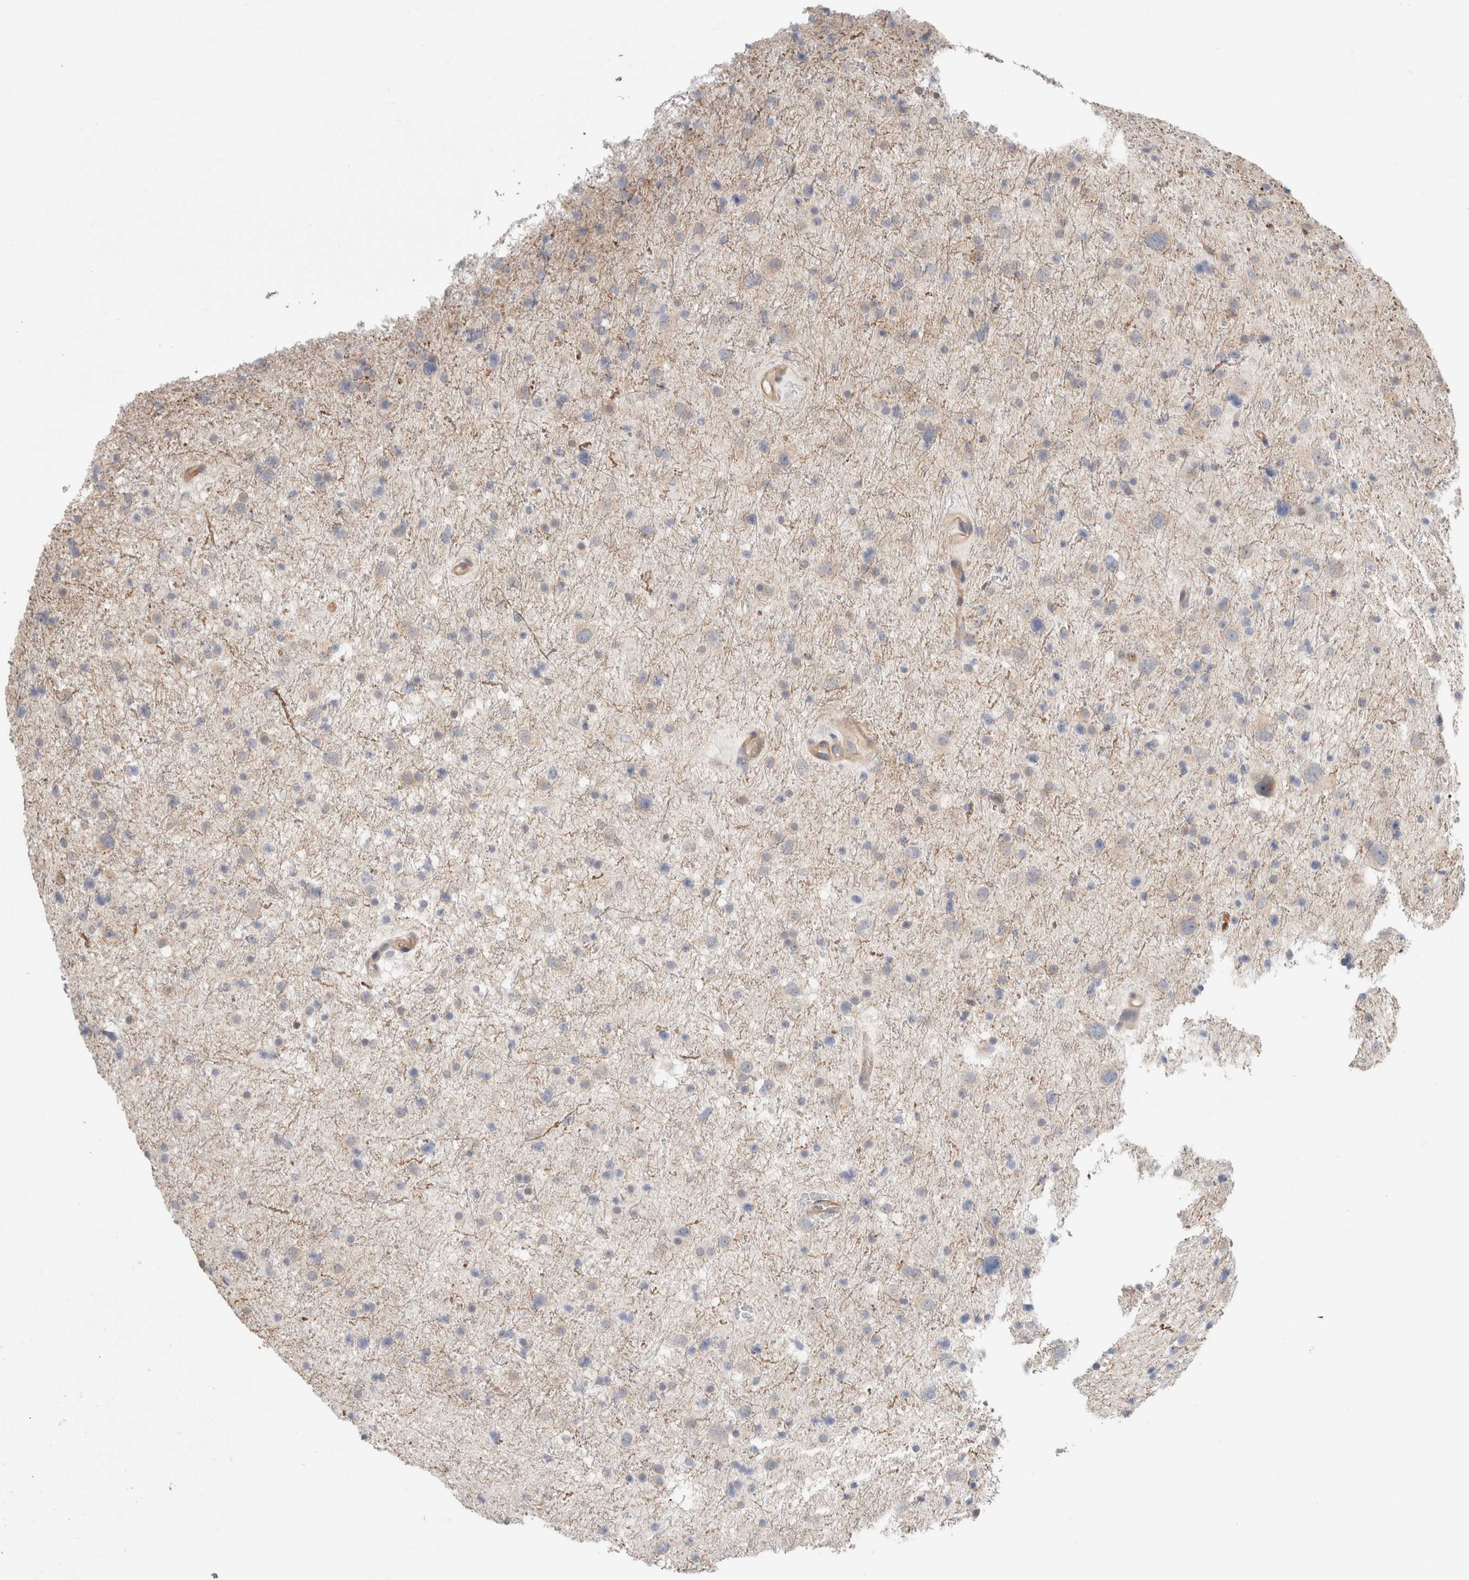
{"staining": {"intensity": "negative", "quantity": "none", "location": "none"}, "tissue": "glioma", "cell_type": "Tumor cells", "image_type": "cancer", "snomed": [{"axis": "morphology", "description": "Glioma, malignant, Low grade"}, {"axis": "topography", "description": "Brain"}], "caption": "Tumor cells are negative for protein expression in human glioma.", "gene": "RASAL2", "patient": {"sex": "female", "age": 37}}